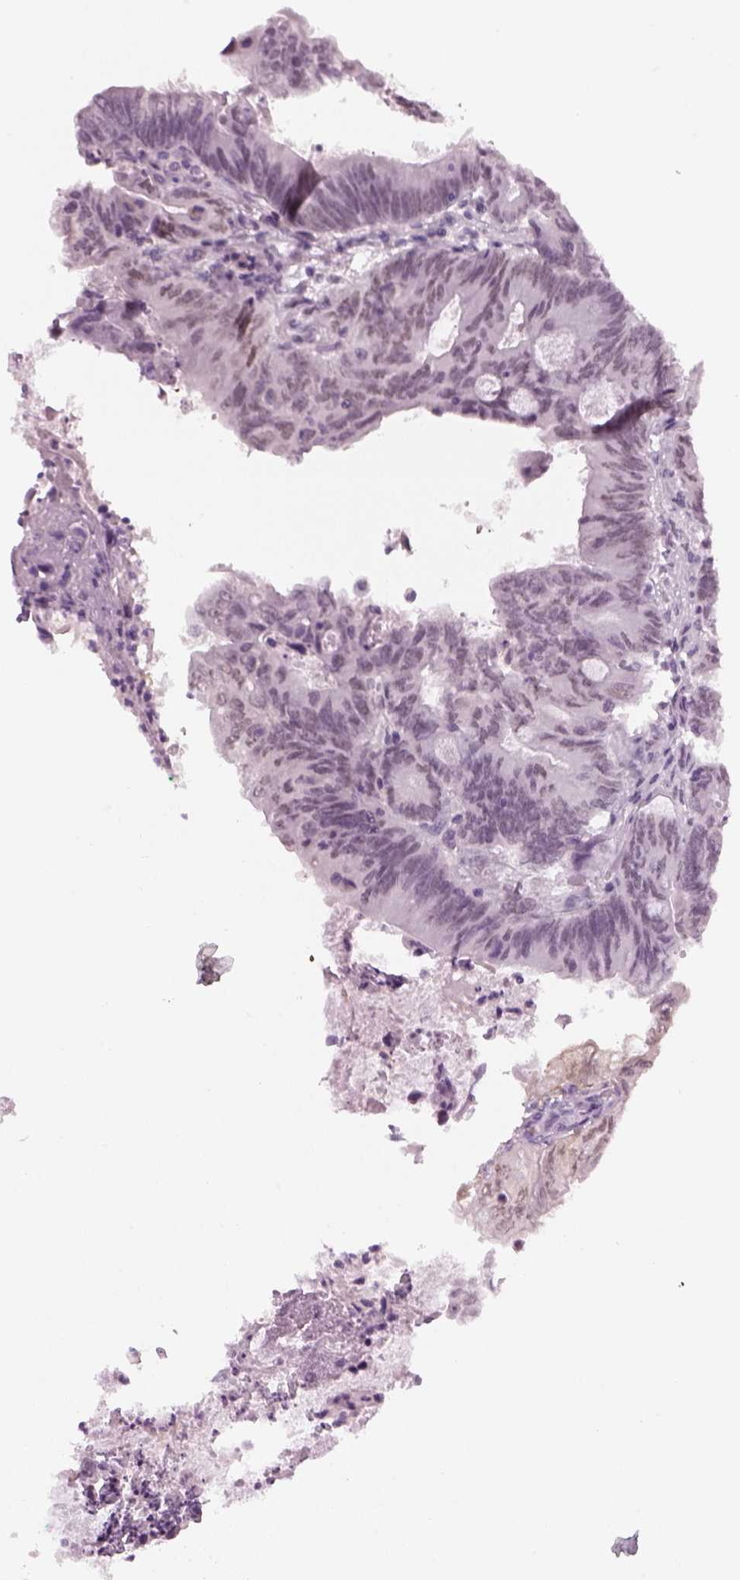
{"staining": {"intensity": "negative", "quantity": "none", "location": "none"}, "tissue": "colorectal cancer", "cell_type": "Tumor cells", "image_type": "cancer", "snomed": [{"axis": "morphology", "description": "Adenocarcinoma, NOS"}, {"axis": "topography", "description": "Colon"}], "caption": "Adenocarcinoma (colorectal) was stained to show a protein in brown. There is no significant staining in tumor cells. The staining is performed using DAB (3,3'-diaminobenzidine) brown chromogen with nuclei counter-stained in using hematoxylin.", "gene": "KCNG2", "patient": {"sex": "female", "age": 70}}